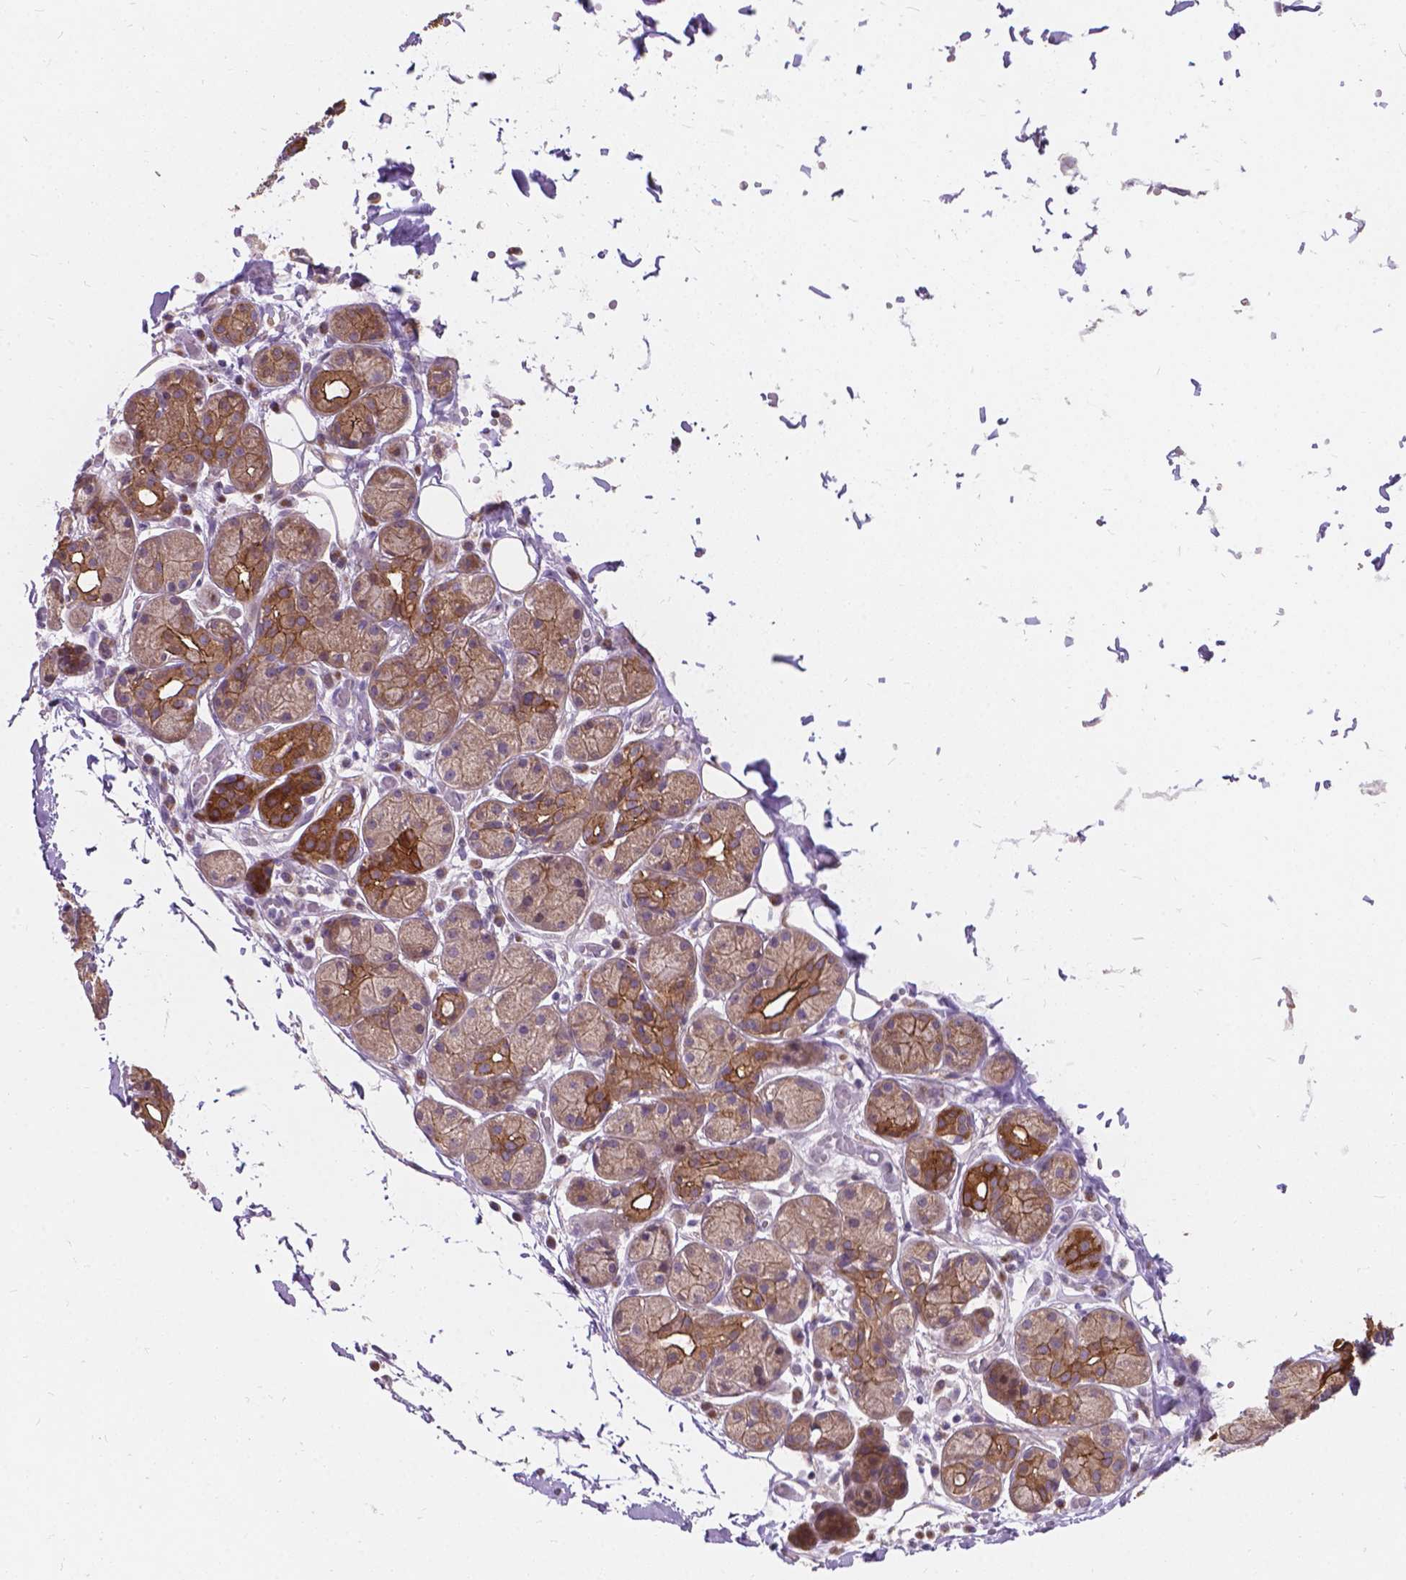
{"staining": {"intensity": "moderate", "quantity": "<25%", "location": "cytoplasmic/membranous"}, "tissue": "salivary gland", "cell_type": "Glandular cells", "image_type": "normal", "snomed": [{"axis": "morphology", "description": "Normal tissue, NOS"}, {"axis": "topography", "description": "Salivary gland"}, {"axis": "topography", "description": "Peripheral nerve tissue"}], "caption": "Moderate cytoplasmic/membranous expression is appreciated in approximately <25% of glandular cells in normal salivary gland. The staining was performed using DAB (3,3'-diaminobenzidine), with brown indicating positive protein expression. Nuclei are stained blue with hematoxylin.", "gene": "MYH14", "patient": {"sex": "male", "age": 71}}